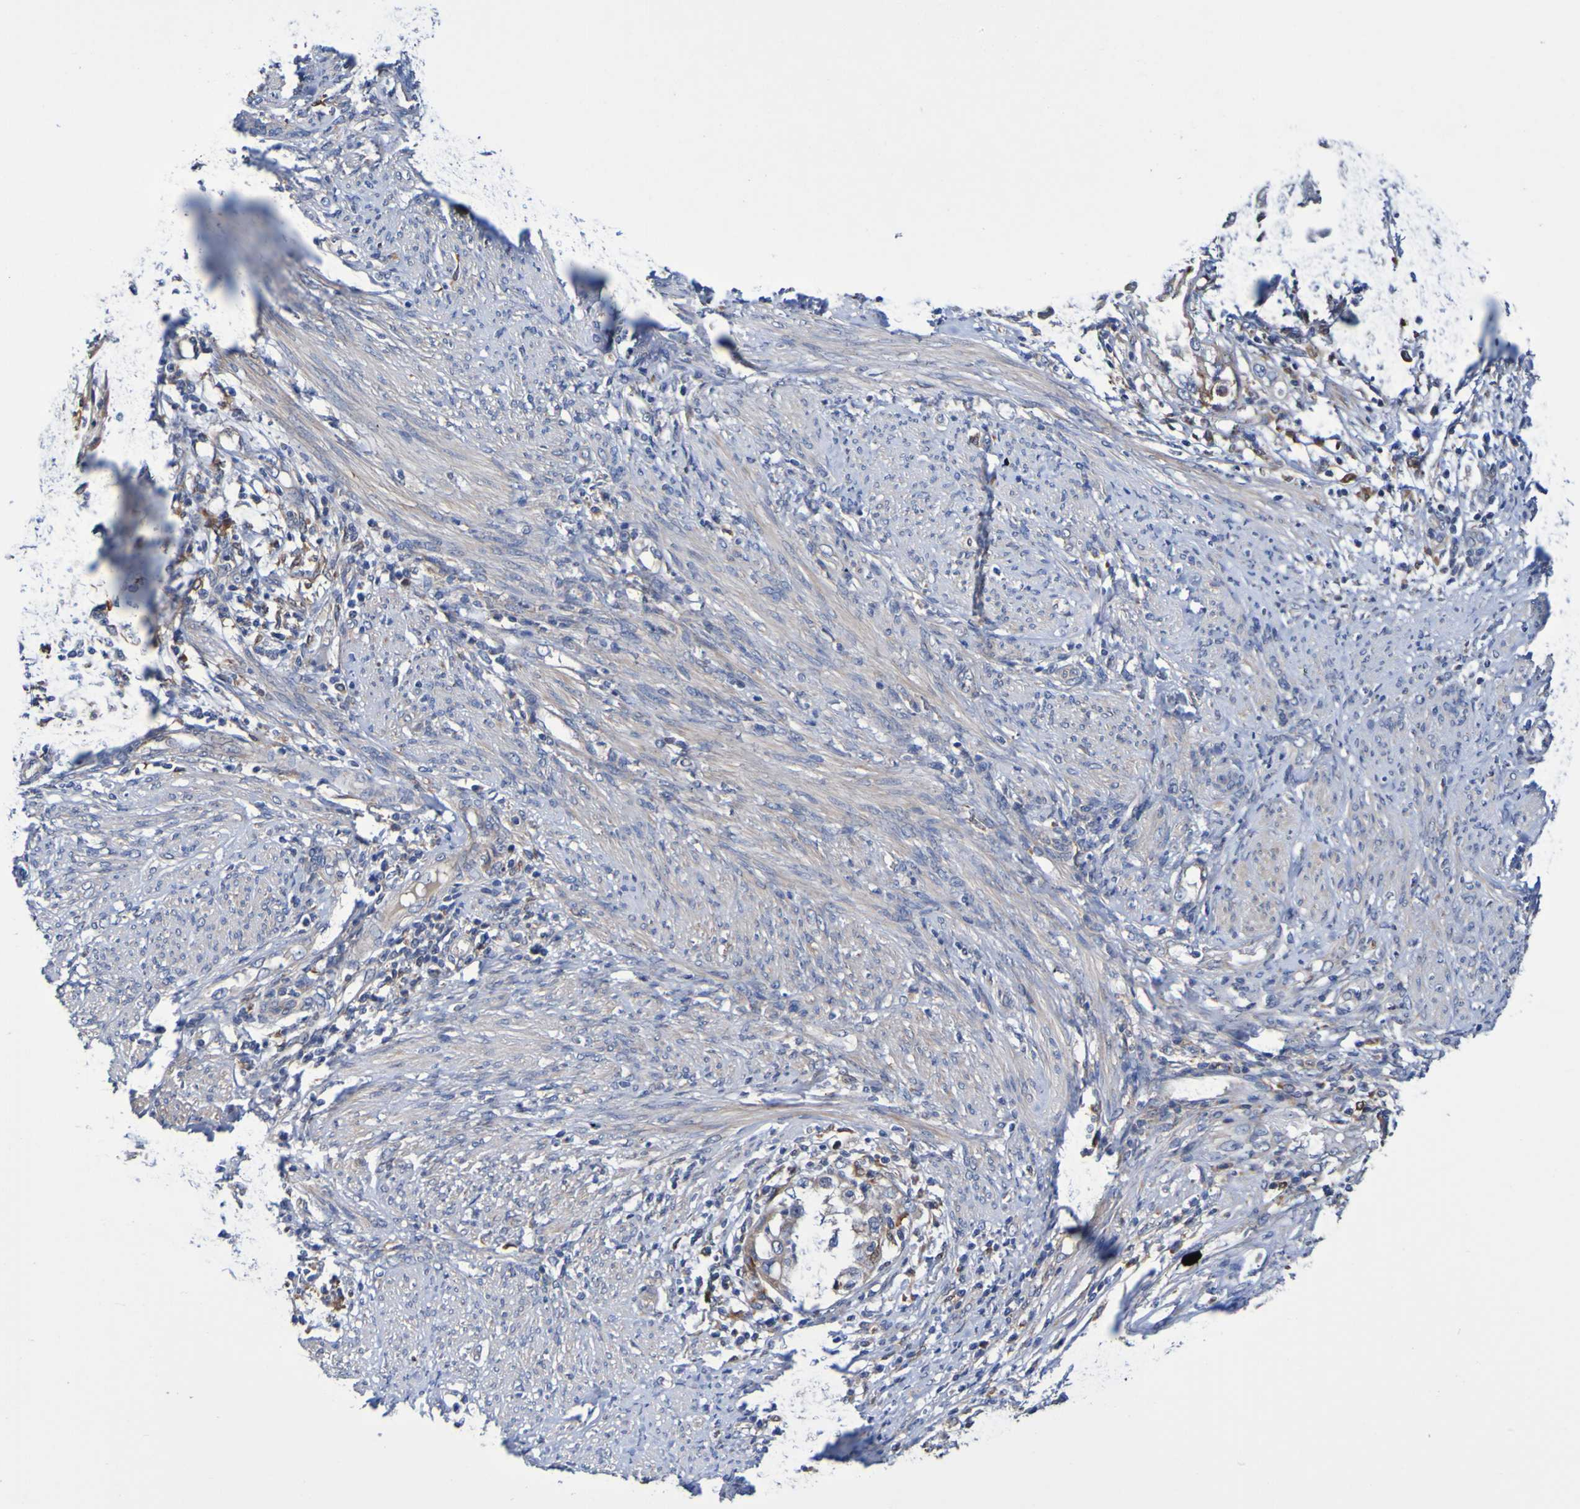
{"staining": {"intensity": "weak", "quantity": ">75%", "location": "cytoplasmic/membranous"}, "tissue": "endometrial cancer", "cell_type": "Tumor cells", "image_type": "cancer", "snomed": [{"axis": "morphology", "description": "Adenocarcinoma, NOS"}, {"axis": "topography", "description": "Endometrium"}], "caption": "A brown stain highlights weak cytoplasmic/membranous staining of a protein in human endometrial cancer tumor cells.", "gene": "METAP2", "patient": {"sex": "female", "age": 85}}